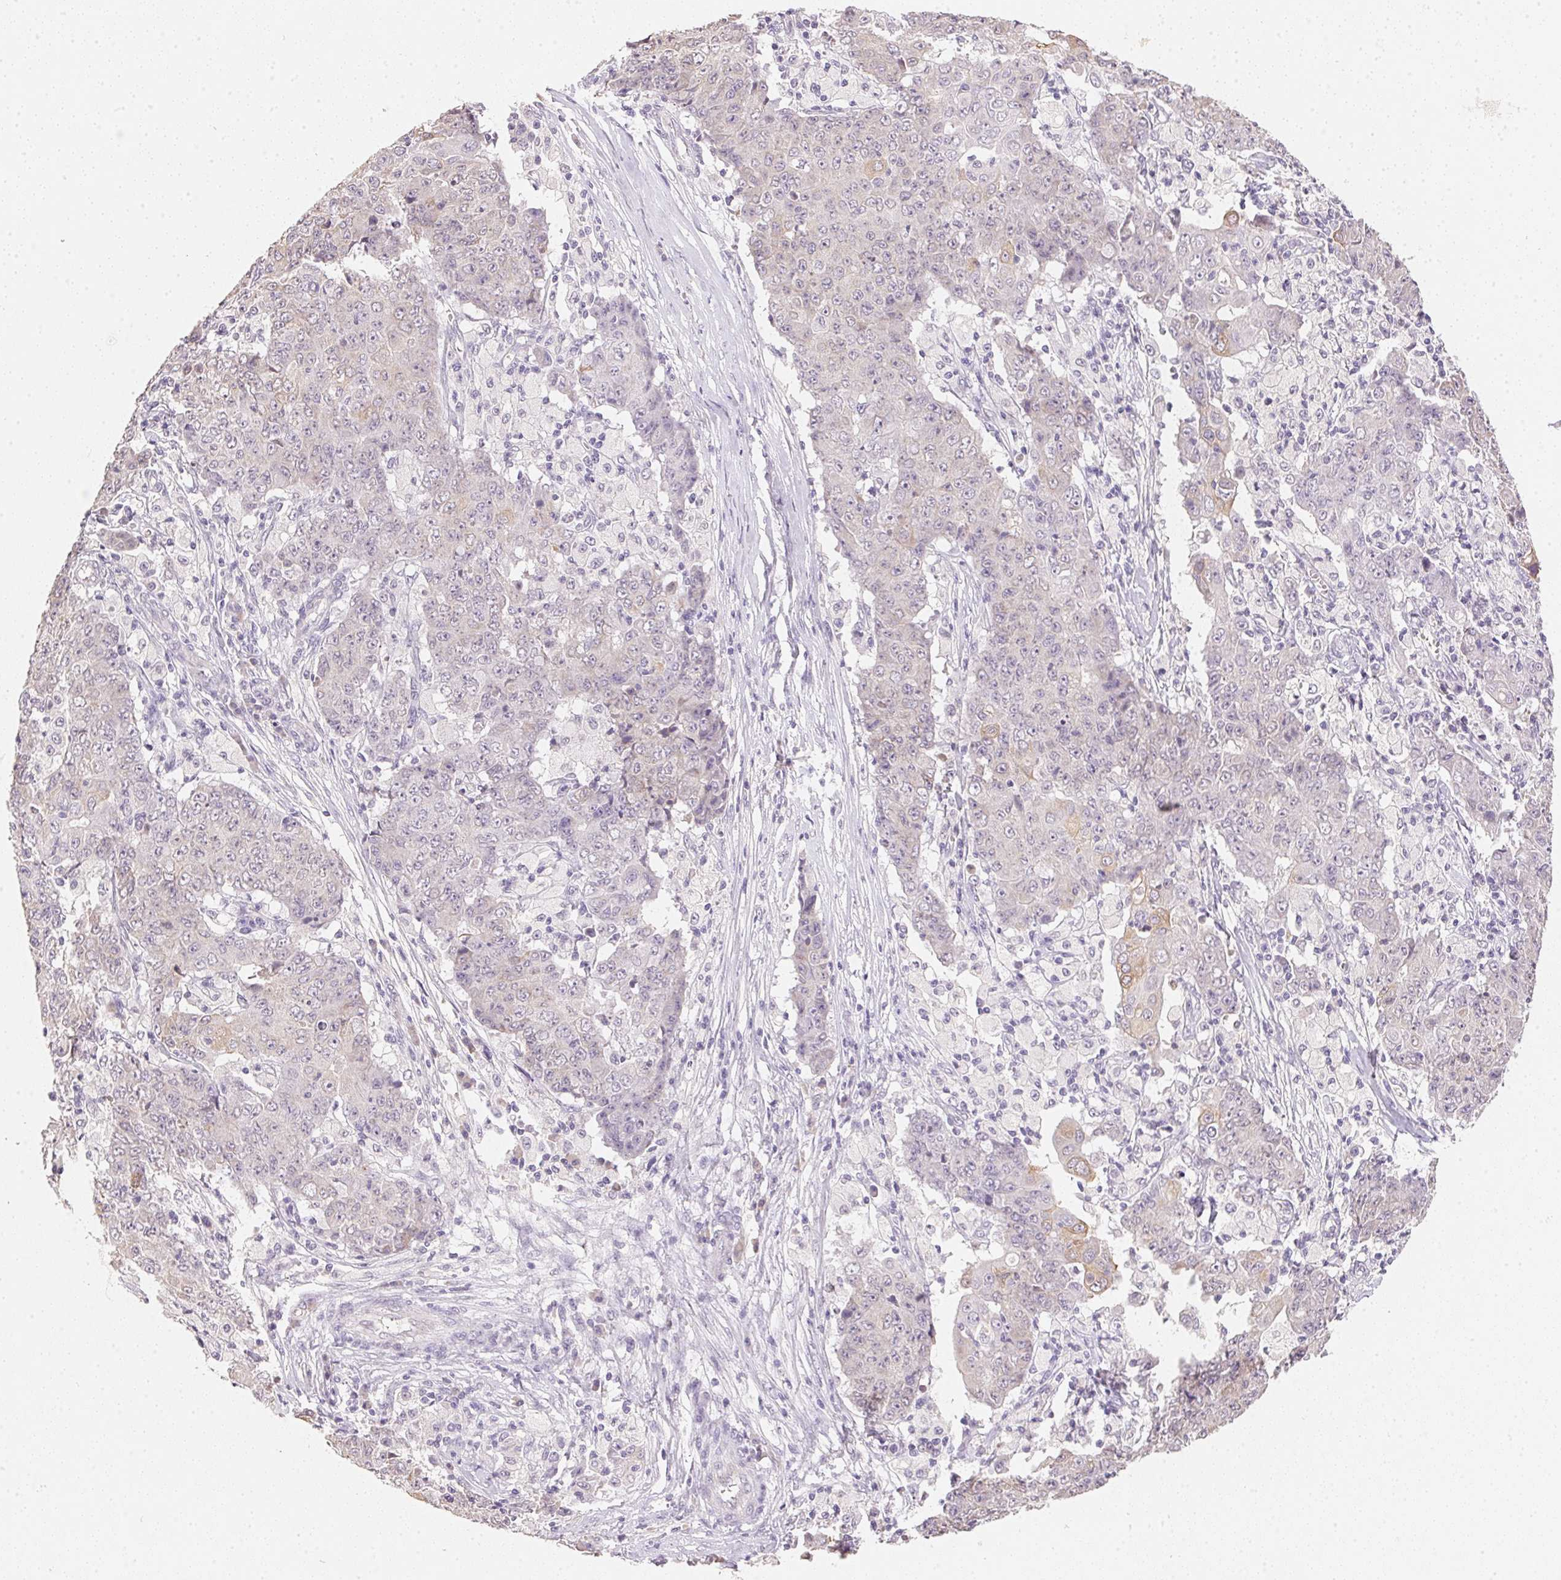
{"staining": {"intensity": "negative", "quantity": "none", "location": "none"}, "tissue": "ovarian cancer", "cell_type": "Tumor cells", "image_type": "cancer", "snomed": [{"axis": "morphology", "description": "Carcinoma, endometroid"}, {"axis": "topography", "description": "Ovary"}], "caption": "High power microscopy micrograph of an immunohistochemistry (IHC) photomicrograph of ovarian cancer (endometroid carcinoma), revealing no significant staining in tumor cells. (Stains: DAB immunohistochemistry (IHC) with hematoxylin counter stain, Microscopy: brightfield microscopy at high magnification).", "gene": "DHCR24", "patient": {"sex": "female", "age": 42}}